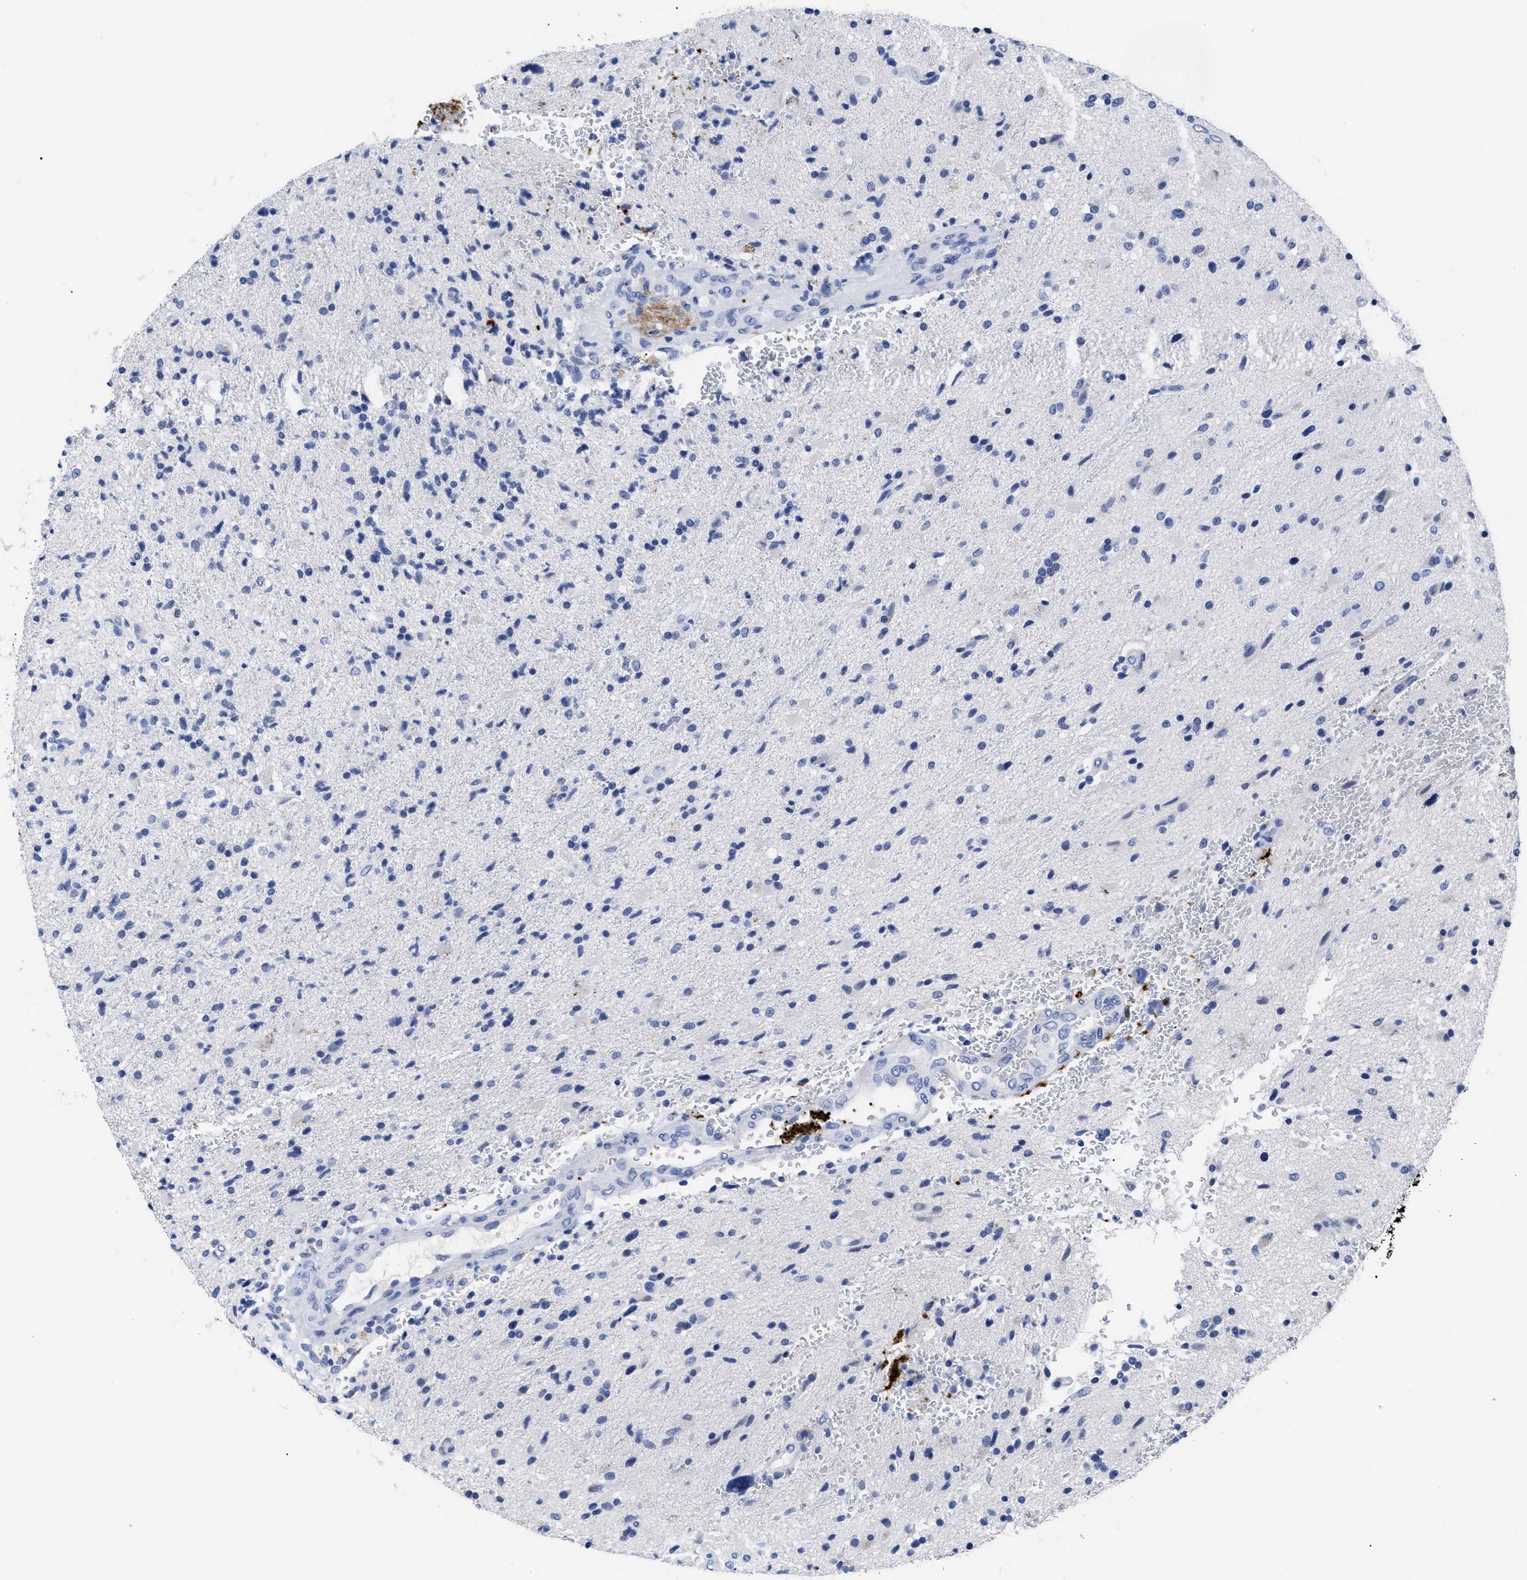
{"staining": {"intensity": "negative", "quantity": "none", "location": "none"}, "tissue": "glioma", "cell_type": "Tumor cells", "image_type": "cancer", "snomed": [{"axis": "morphology", "description": "Glioma, malignant, High grade"}, {"axis": "topography", "description": "Brain"}], "caption": "IHC histopathology image of human glioma stained for a protein (brown), which reveals no expression in tumor cells. Brightfield microscopy of immunohistochemistry (IHC) stained with DAB (3,3'-diaminobenzidine) (brown) and hematoxylin (blue), captured at high magnification.", "gene": "TREML1", "patient": {"sex": "male", "age": 72}}